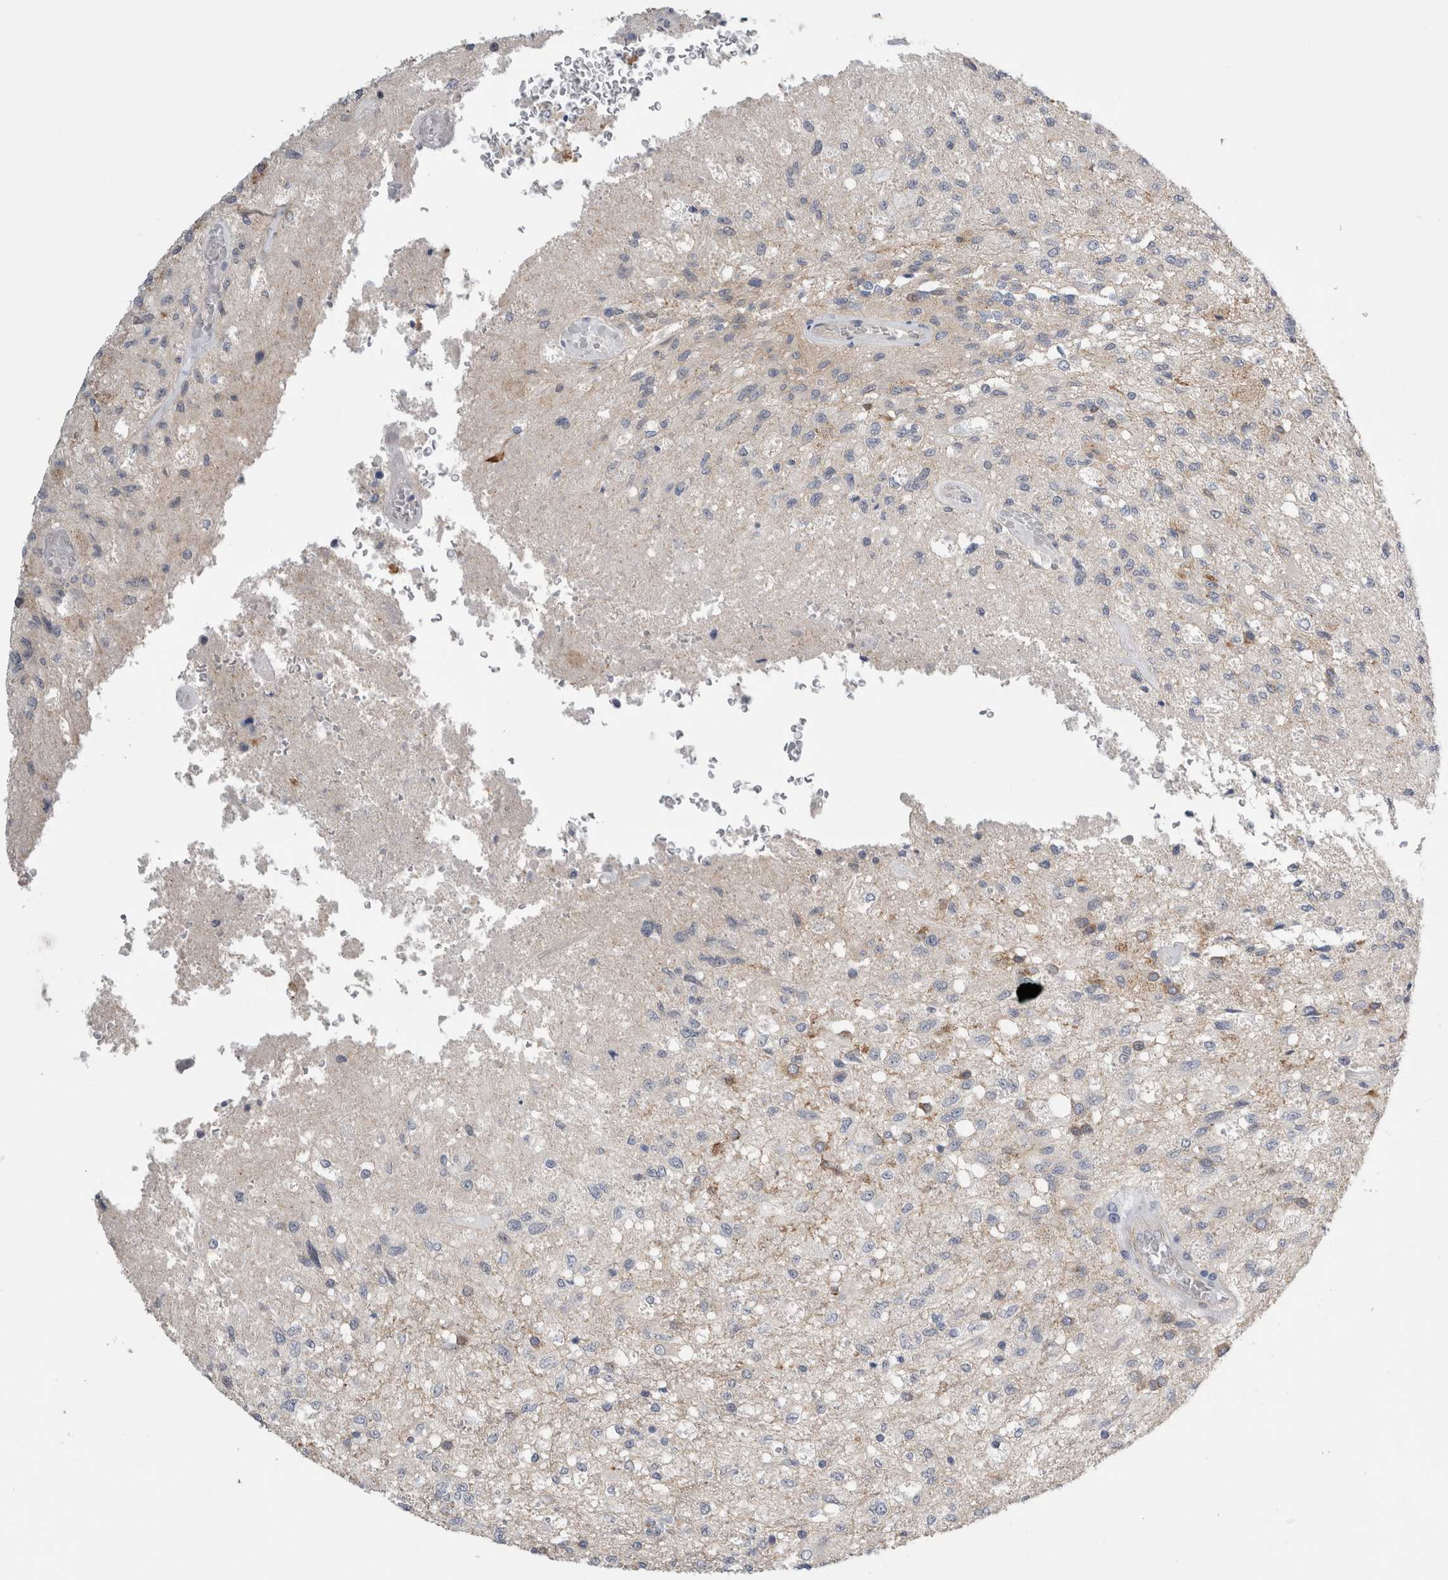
{"staining": {"intensity": "weak", "quantity": "<25%", "location": "cytoplasmic/membranous"}, "tissue": "glioma", "cell_type": "Tumor cells", "image_type": "cancer", "snomed": [{"axis": "morphology", "description": "Normal tissue, NOS"}, {"axis": "morphology", "description": "Glioma, malignant, High grade"}, {"axis": "topography", "description": "Cerebral cortex"}], "caption": "Immunohistochemical staining of human malignant glioma (high-grade) exhibits no significant expression in tumor cells.", "gene": "TAFA5", "patient": {"sex": "male", "age": 77}}